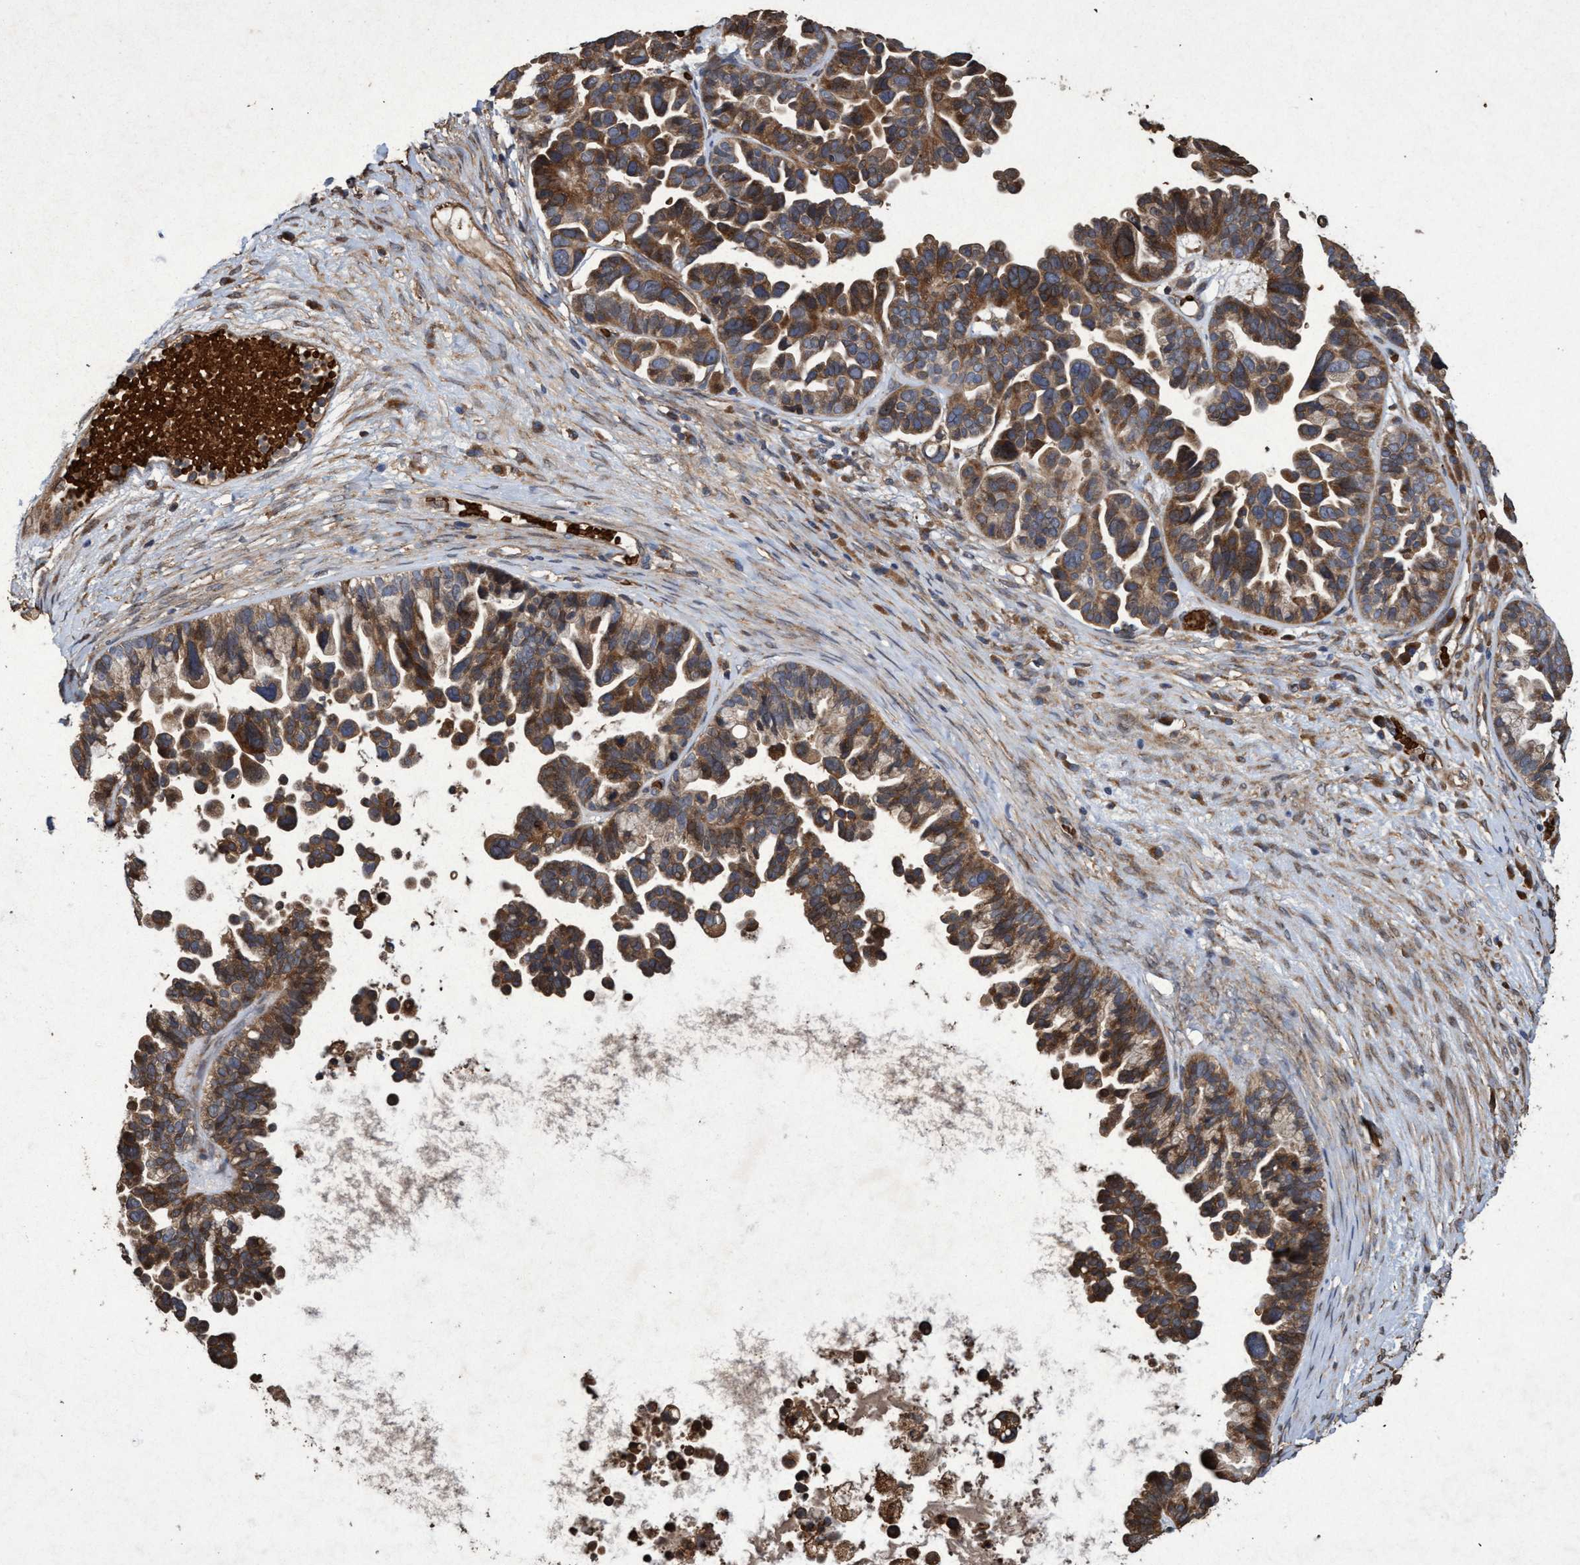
{"staining": {"intensity": "moderate", "quantity": ">75%", "location": "cytoplasmic/membranous"}, "tissue": "ovarian cancer", "cell_type": "Tumor cells", "image_type": "cancer", "snomed": [{"axis": "morphology", "description": "Cystadenocarcinoma, serous, NOS"}, {"axis": "topography", "description": "Ovary"}], "caption": "A high-resolution image shows IHC staining of ovarian cancer, which displays moderate cytoplasmic/membranous positivity in about >75% of tumor cells.", "gene": "CHMP6", "patient": {"sex": "female", "age": 56}}